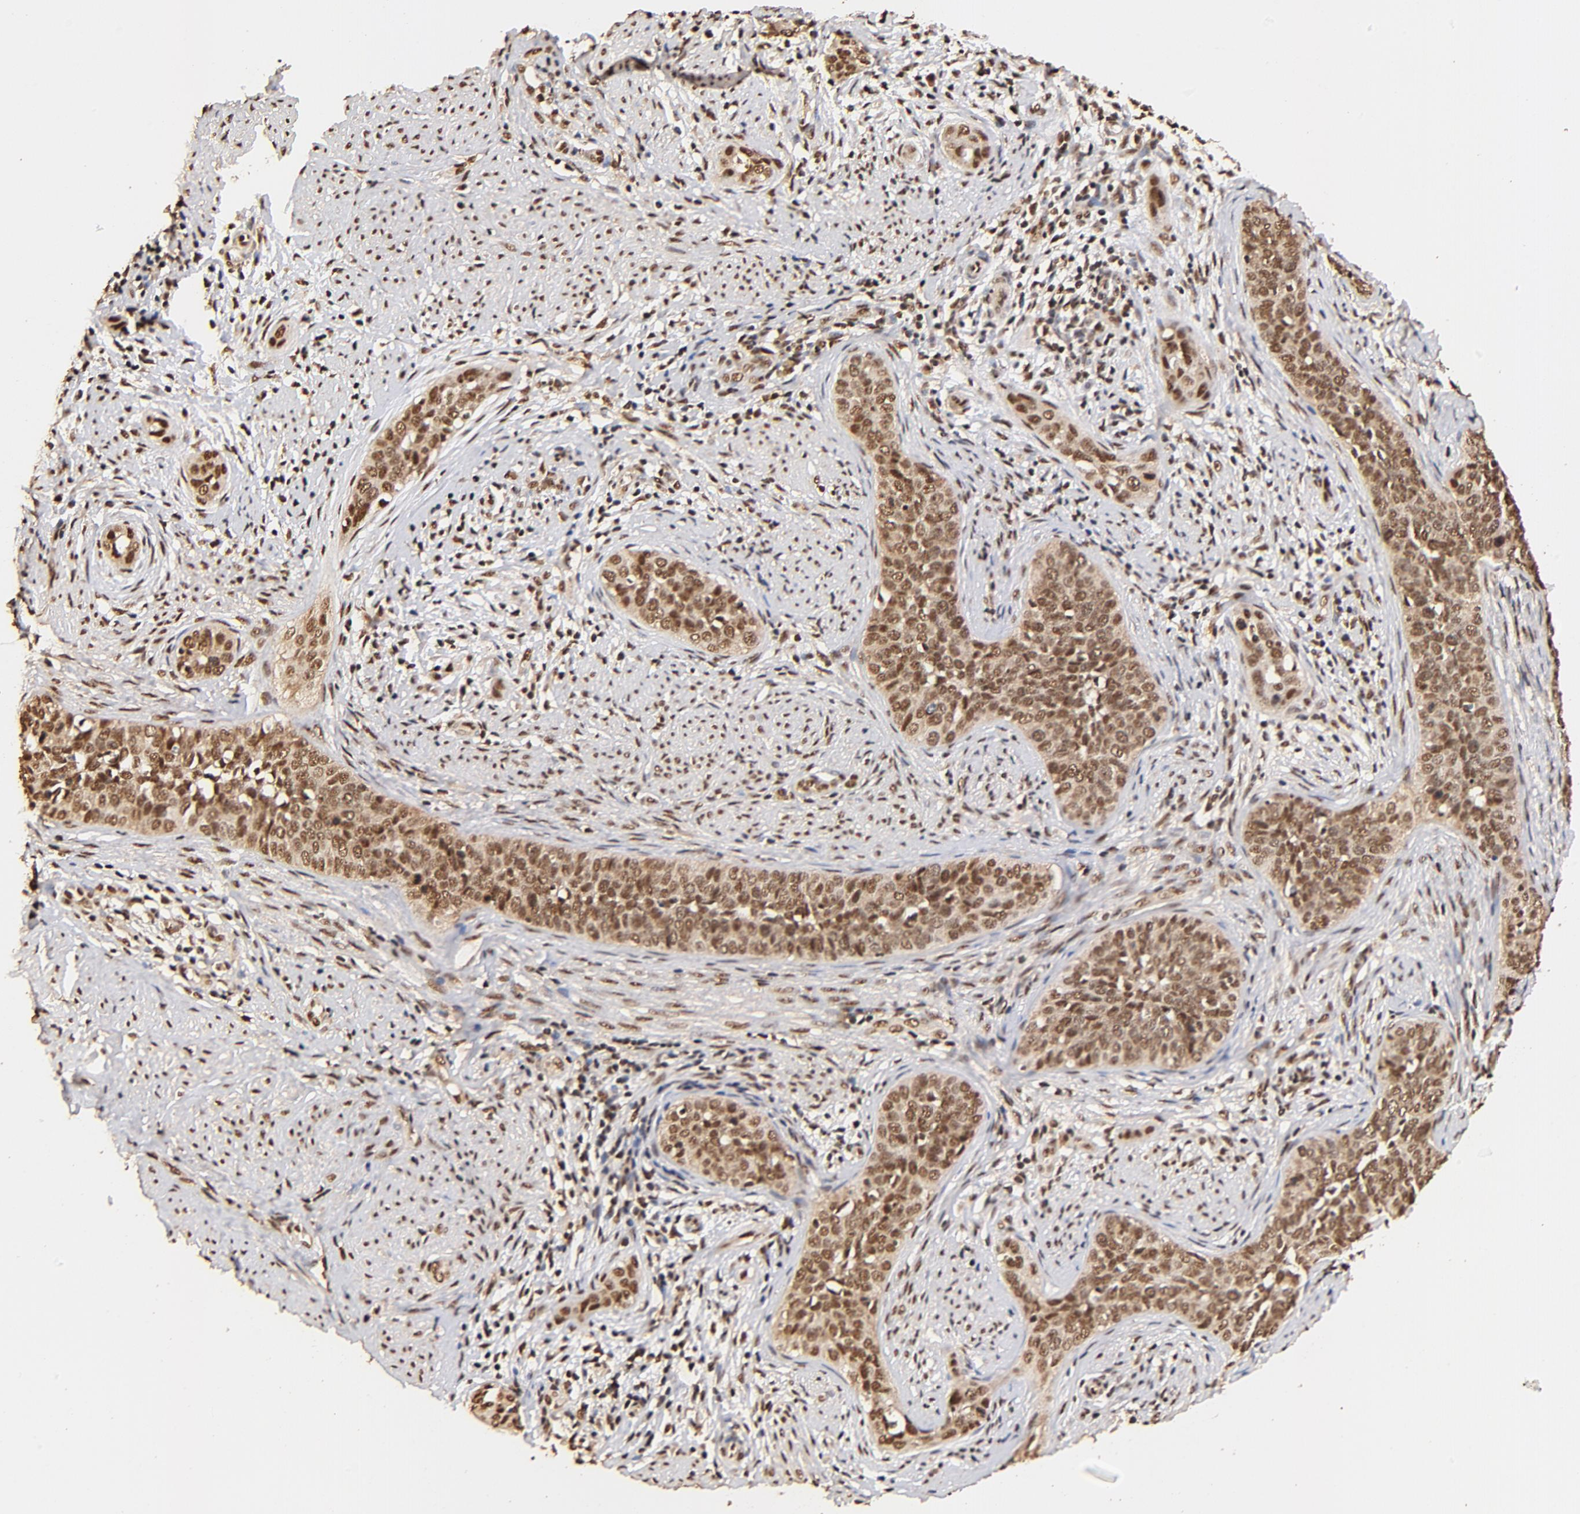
{"staining": {"intensity": "strong", "quantity": ">75%", "location": "cytoplasmic/membranous,nuclear"}, "tissue": "cervical cancer", "cell_type": "Tumor cells", "image_type": "cancer", "snomed": [{"axis": "morphology", "description": "Squamous cell carcinoma, NOS"}, {"axis": "topography", "description": "Cervix"}], "caption": "Tumor cells demonstrate high levels of strong cytoplasmic/membranous and nuclear positivity in approximately >75% of cells in cervical cancer.", "gene": "MED12", "patient": {"sex": "female", "age": 31}}